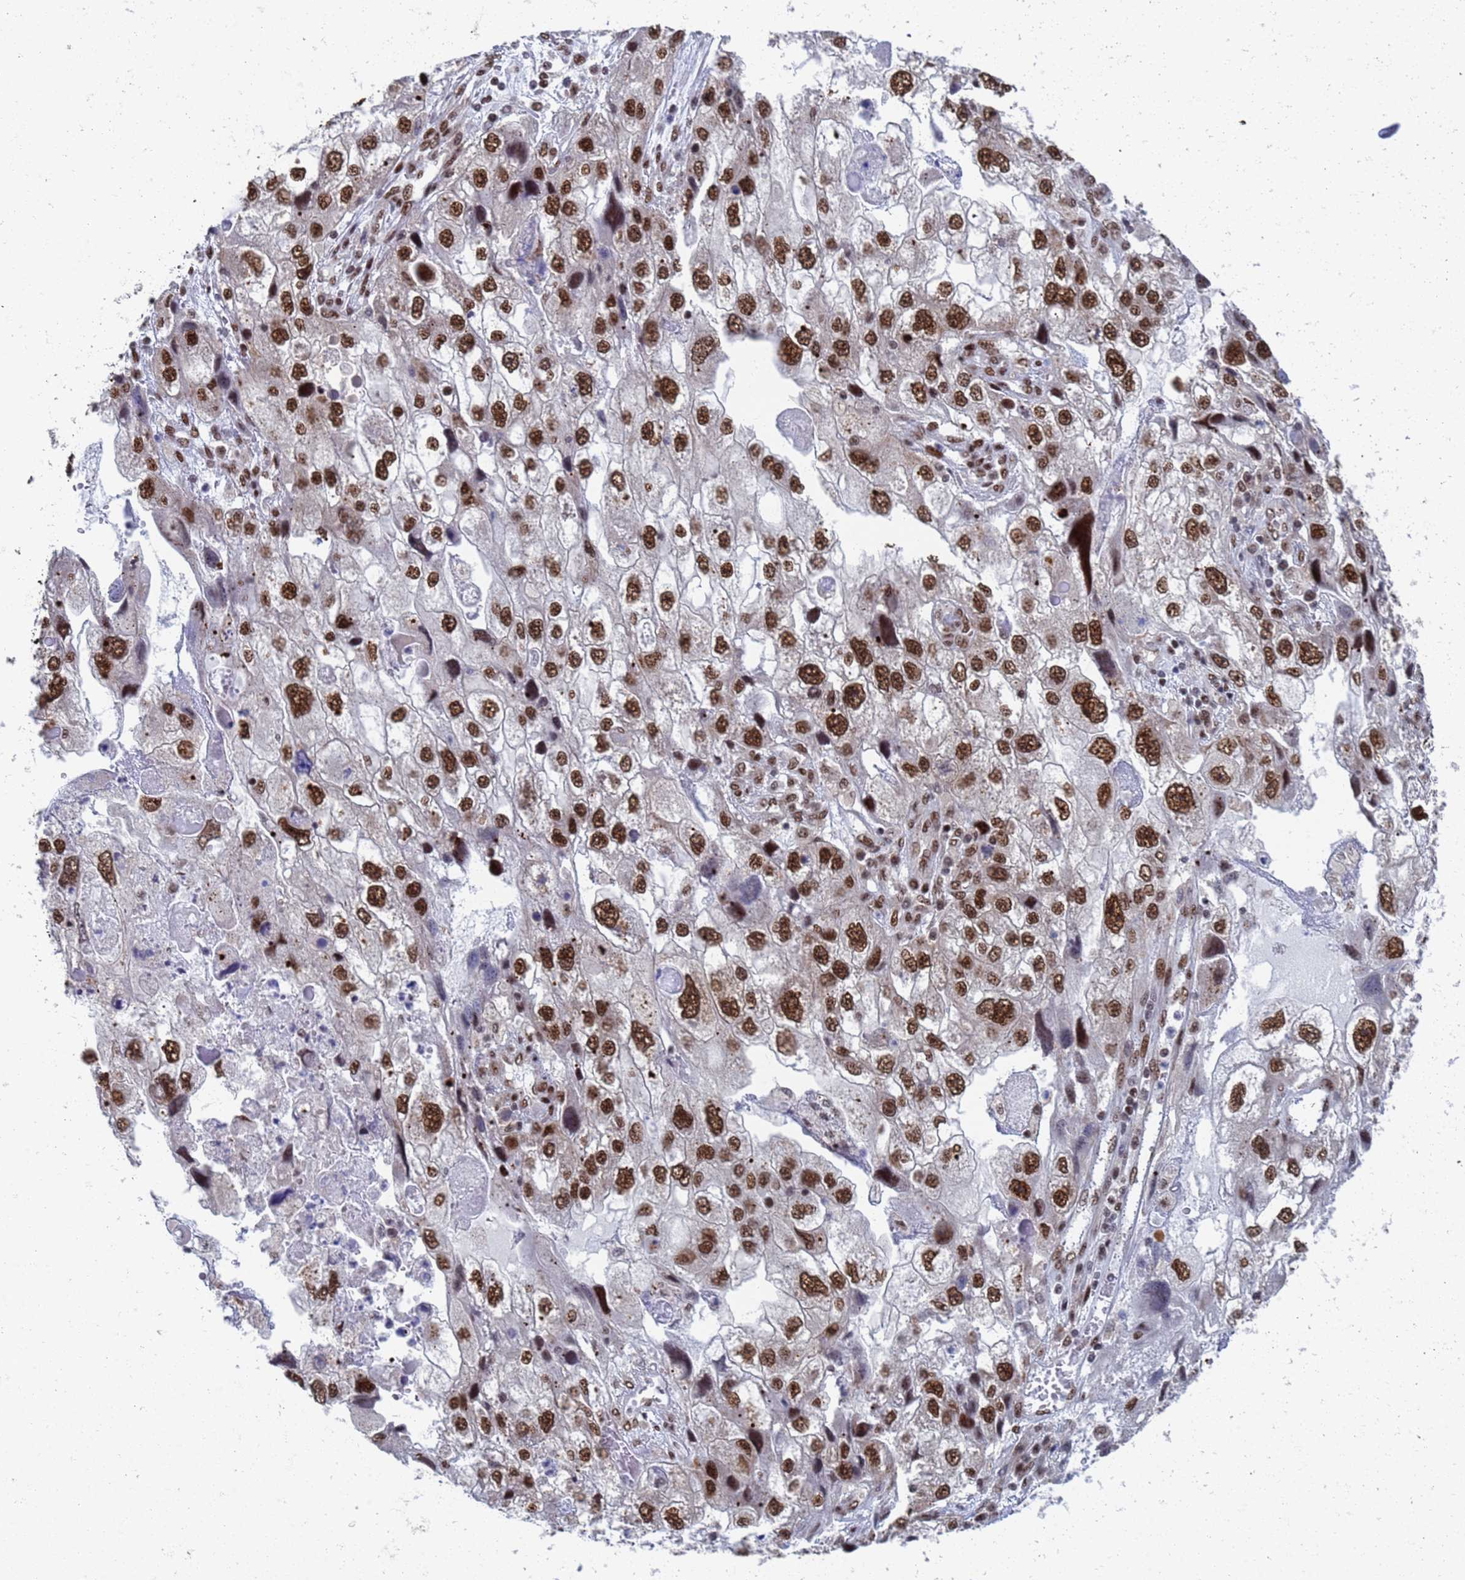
{"staining": {"intensity": "strong", "quantity": ">75%", "location": "nuclear"}, "tissue": "endometrial cancer", "cell_type": "Tumor cells", "image_type": "cancer", "snomed": [{"axis": "morphology", "description": "Adenocarcinoma, NOS"}, {"axis": "topography", "description": "Endometrium"}], "caption": "The micrograph reveals staining of endometrial adenocarcinoma, revealing strong nuclear protein expression (brown color) within tumor cells.", "gene": "AP5Z1", "patient": {"sex": "female", "age": 49}}